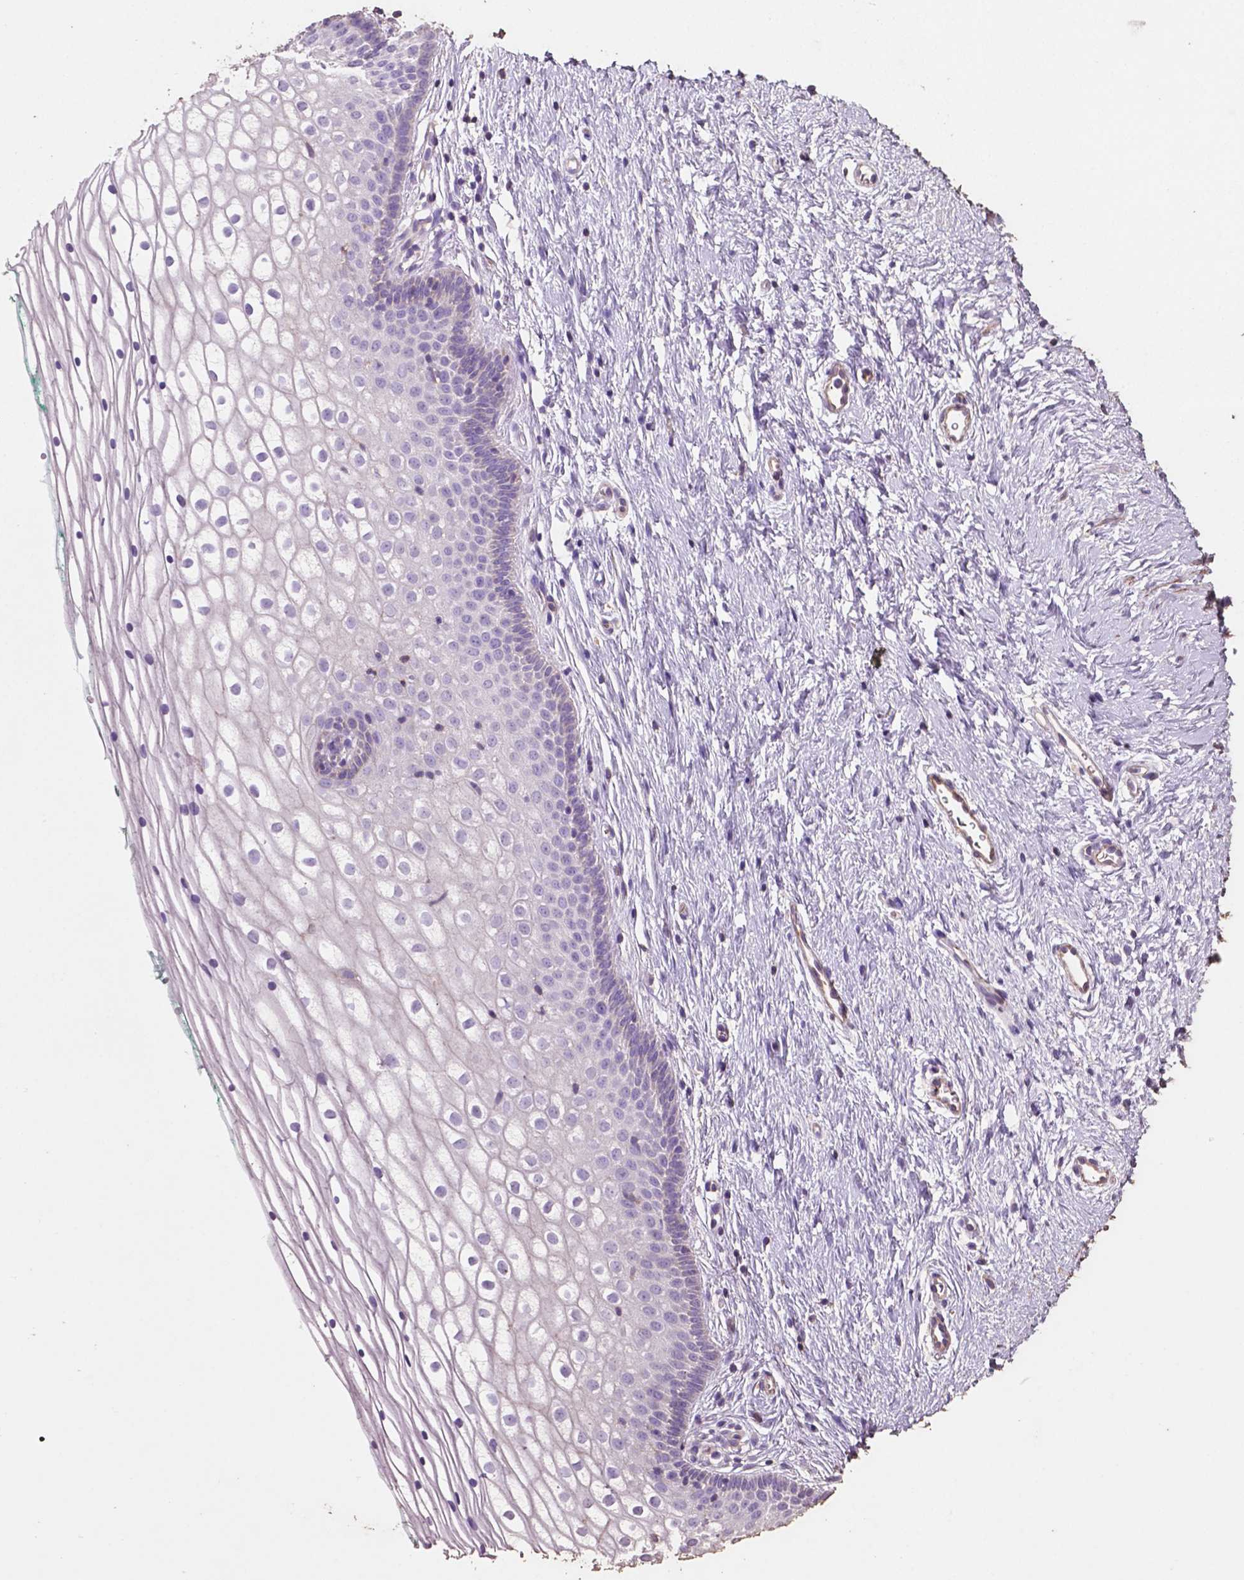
{"staining": {"intensity": "negative", "quantity": "none", "location": "none"}, "tissue": "vagina", "cell_type": "Squamous epithelial cells", "image_type": "normal", "snomed": [{"axis": "morphology", "description": "Normal tissue, NOS"}, {"axis": "topography", "description": "Vagina"}], "caption": "Squamous epithelial cells show no significant protein staining in benign vagina. (DAB IHC visualized using brightfield microscopy, high magnification).", "gene": "COMMD4", "patient": {"sex": "female", "age": 36}}